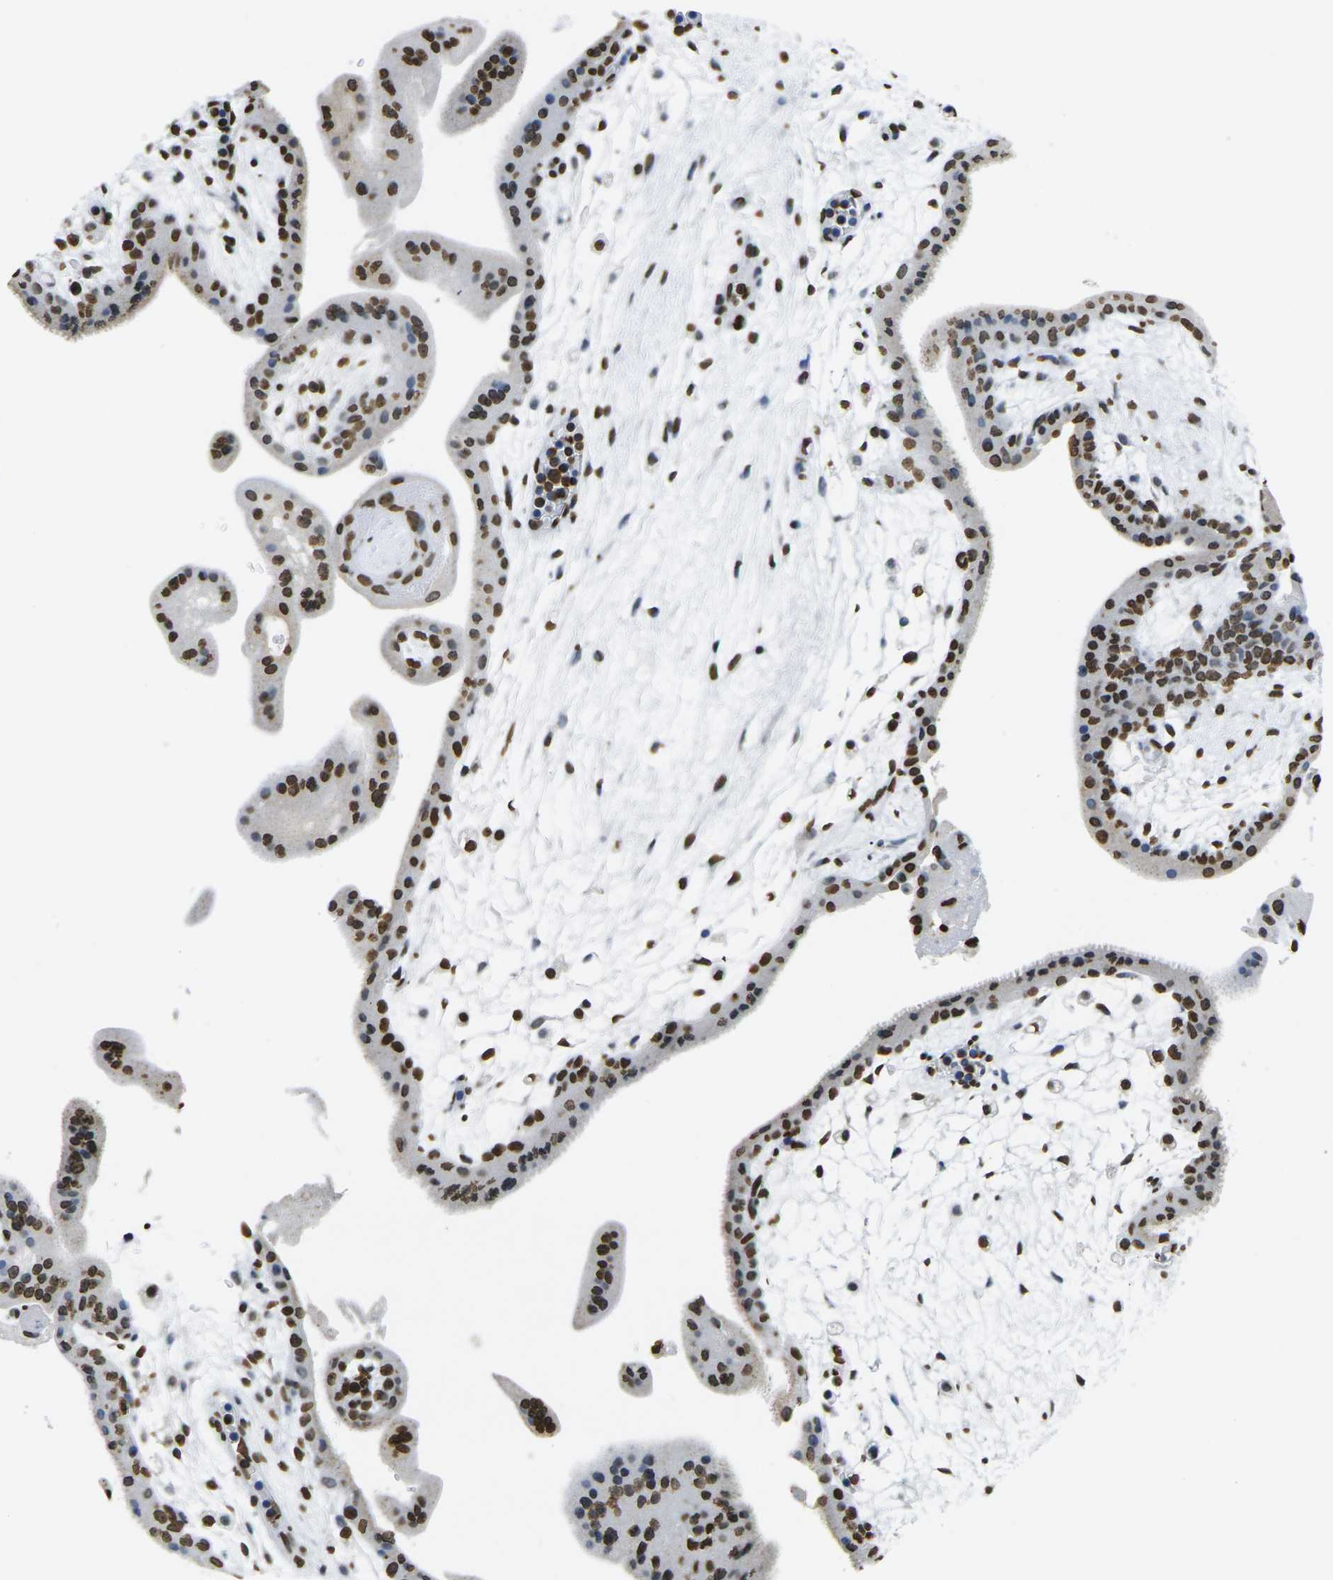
{"staining": {"intensity": "strong", "quantity": ">75%", "location": "nuclear"}, "tissue": "placenta", "cell_type": "Trophoblastic cells", "image_type": "normal", "snomed": [{"axis": "morphology", "description": "Normal tissue, NOS"}, {"axis": "topography", "description": "Placenta"}], "caption": "This histopathology image shows IHC staining of normal placenta, with high strong nuclear positivity in approximately >75% of trophoblastic cells.", "gene": "DRAXIN", "patient": {"sex": "female", "age": 35}}